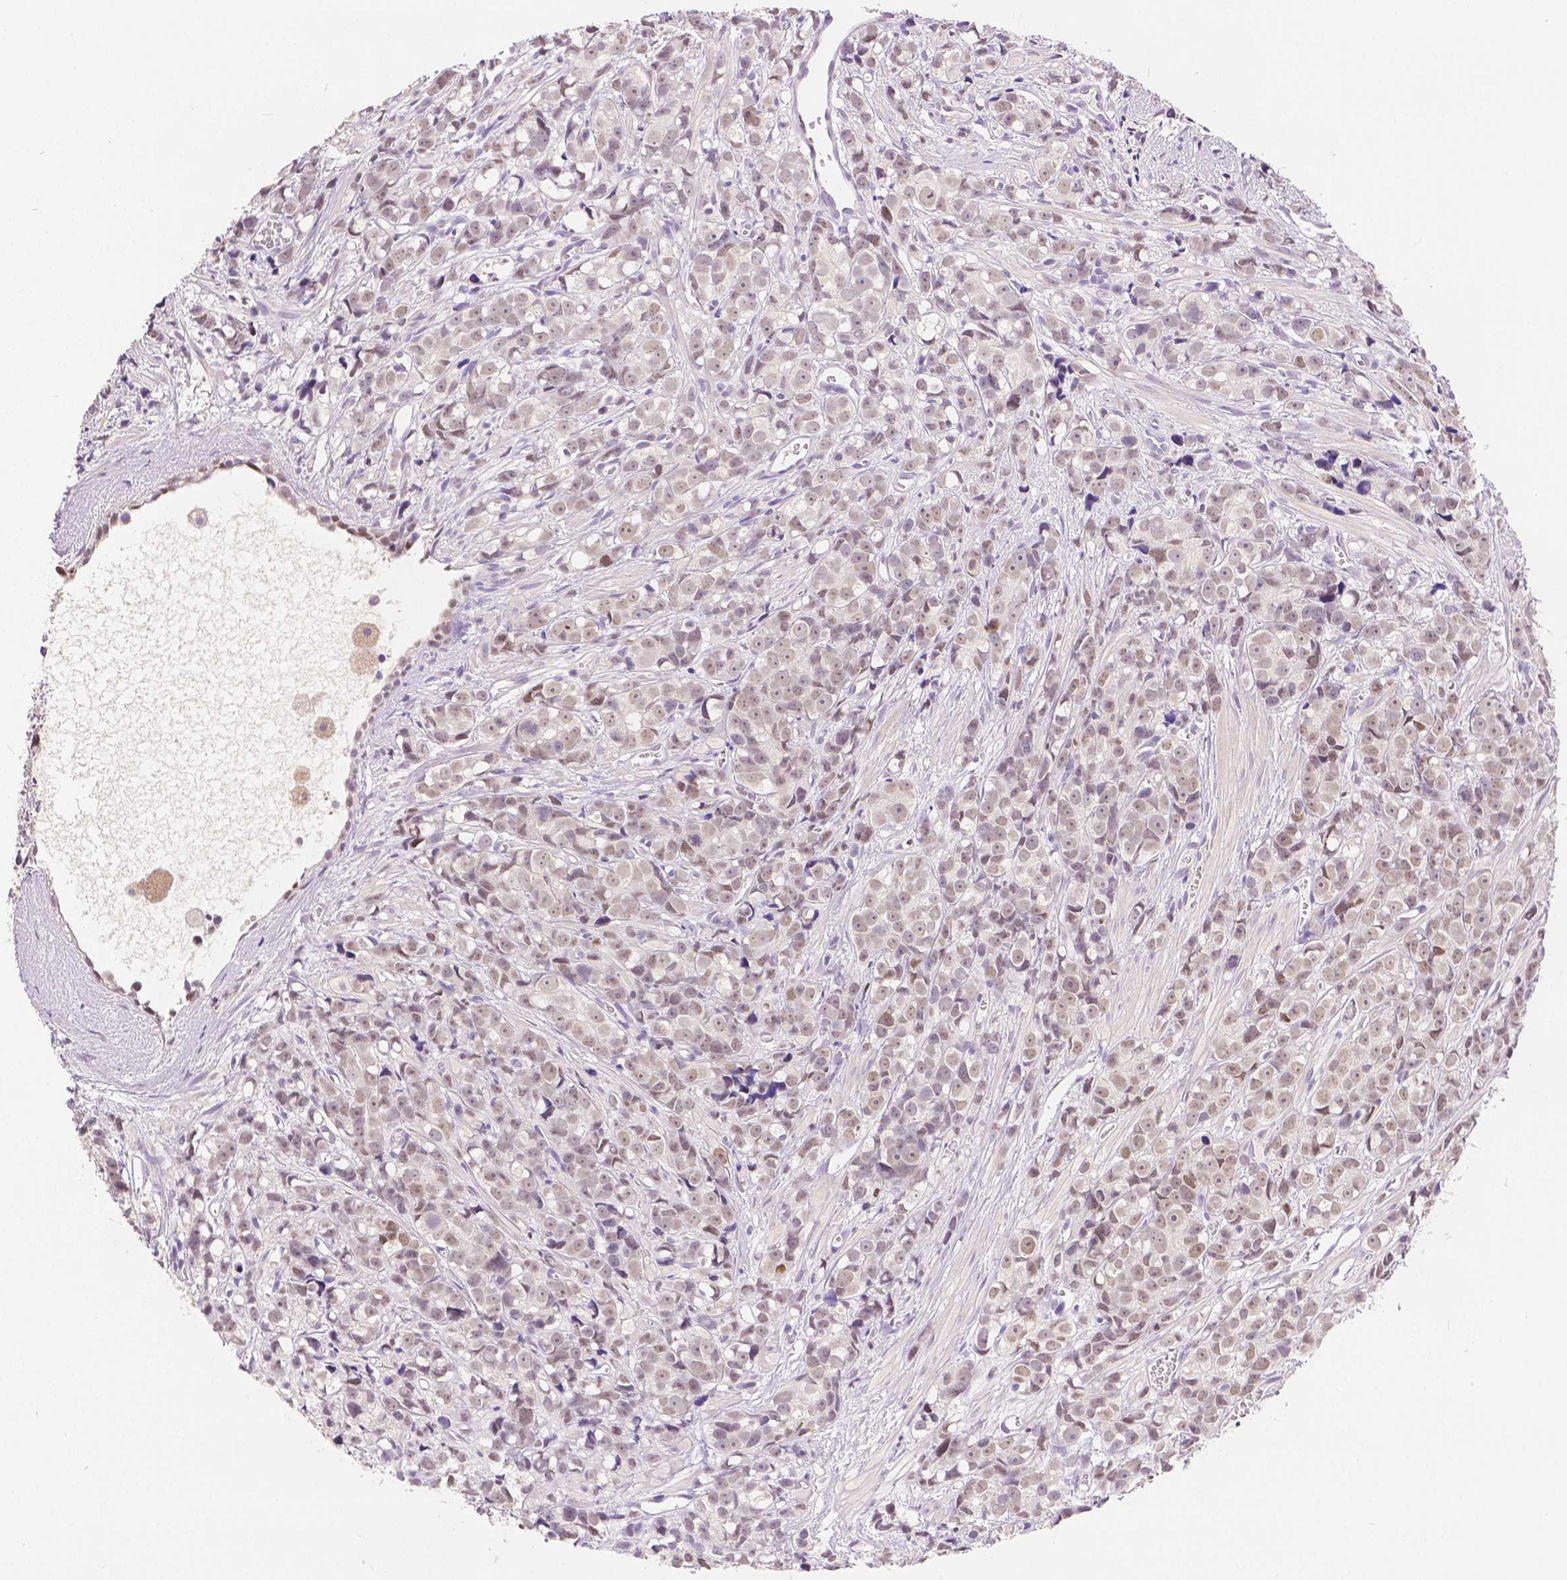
{"staining": {"intensity": "weak", "quantity": "25%-75%", "location": "nuclear"}, "tissue": "prostate cancer", "cell_type": "Tumor cells", "image_type": "cancer", "snomed": [{"axis": "morphology", "description": "Adenocarcinoma, High grade"}, {"axis": "topography", "description": "Prostate"}], "caption": "A photomicrograph showing weak nuclear staining in approximately 25%-75% of tumor cells in prostate adenocarcinoma (high-grade), as visualized by brown immunohistochemical staining.", "gene": "HNF1B", "patient": {"sex": "male", "age": 77}}